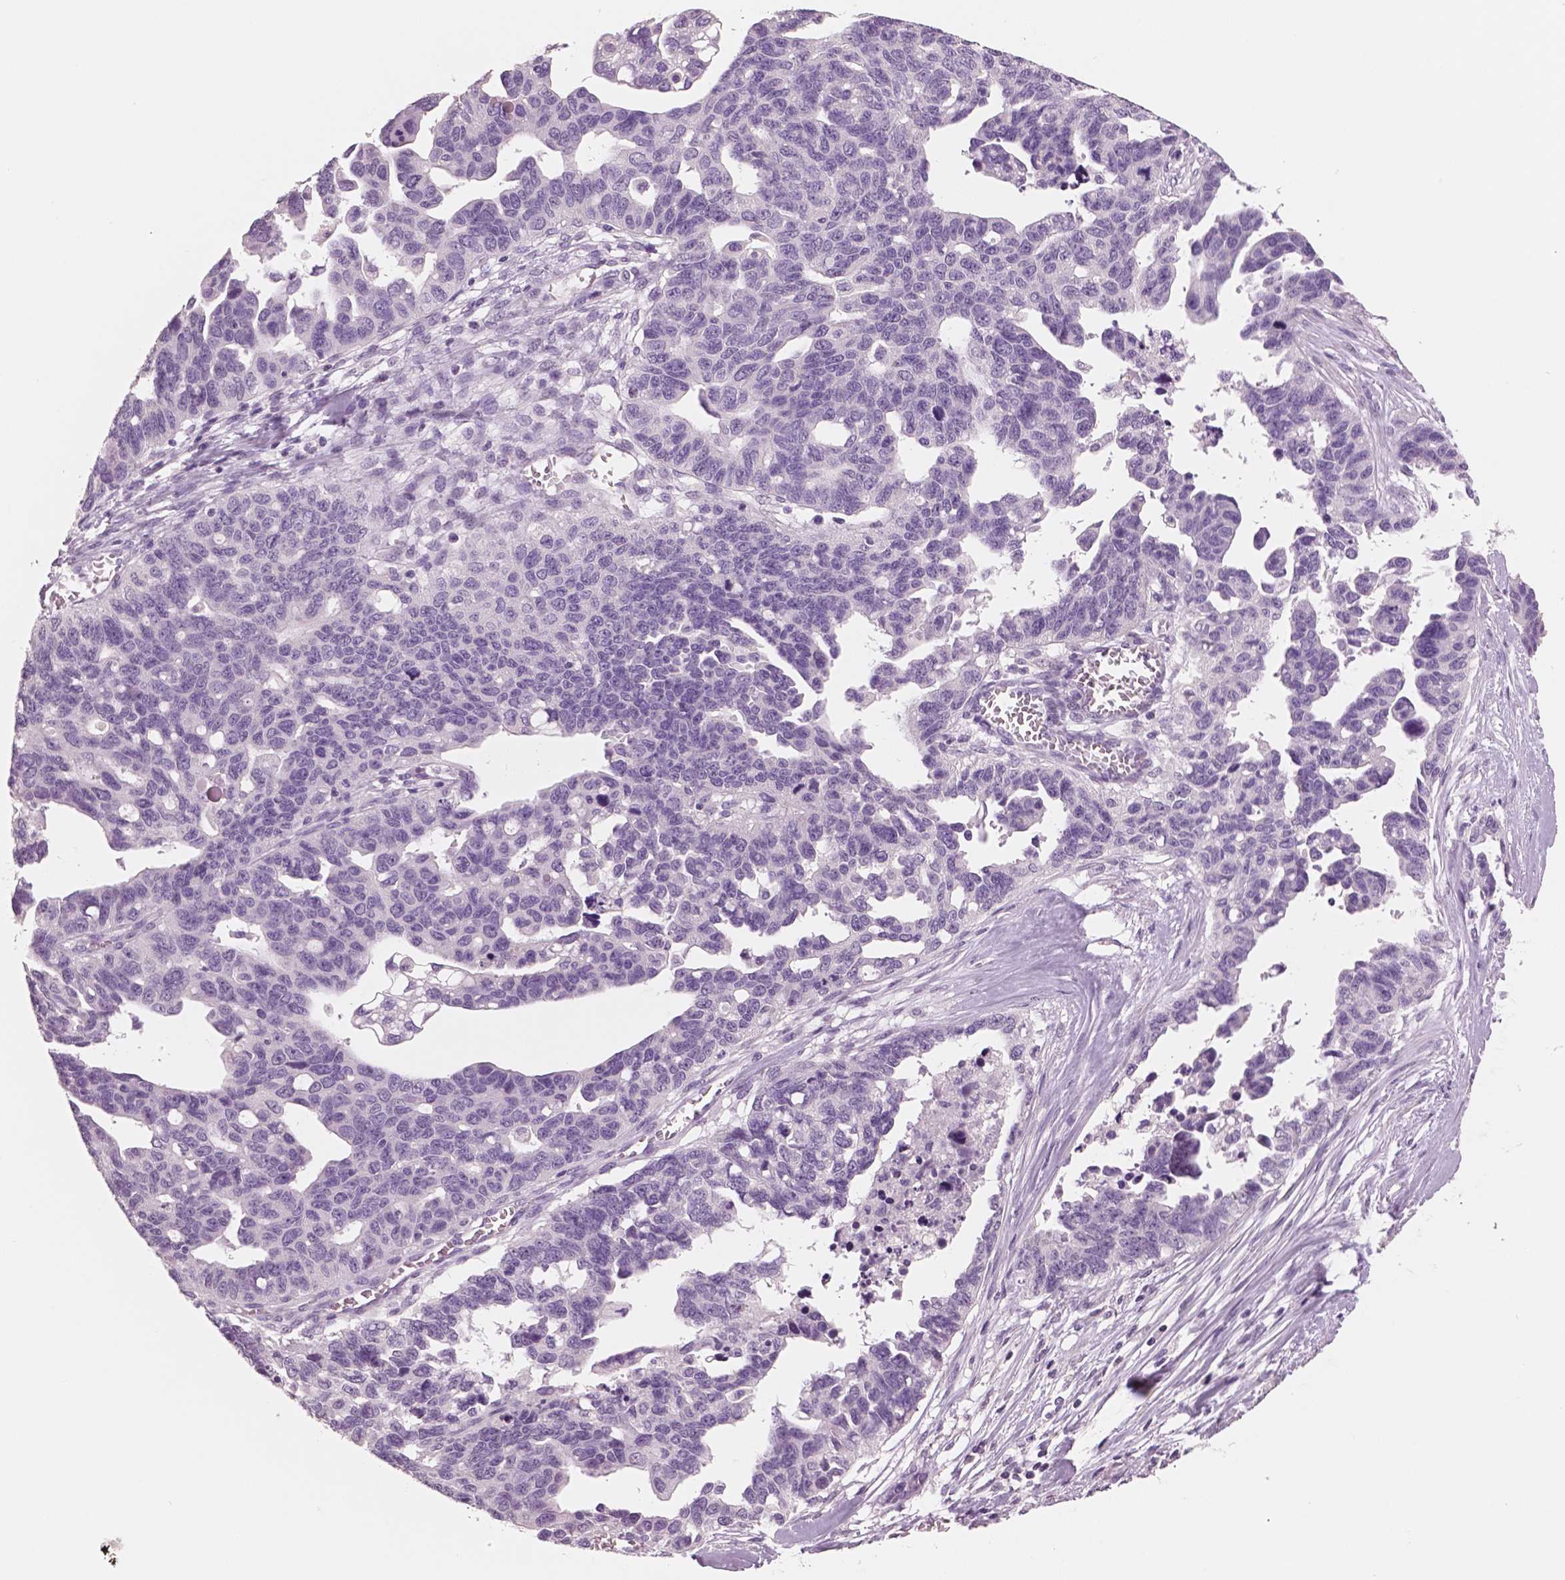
{"staining": {"intensity": "negative", "quantity": "none", "location": "none"}, "tissue": "ovarian cancer", "cell_type": "Tumor cells", "image_type": "cancer", "snomed": [{"axis": "morphology", "description": "Cystadenocarcinoma, serous, NOS"}, {"axis": "topography", "description": "Ovary"}], "caption": "Ovarian serous cystadenocarcinoma was stained to show a protein in brown. There is no significant positivity in tumor cells.", "gene": "NECAB2", "patient": {"sex": "female", "age": 69}}